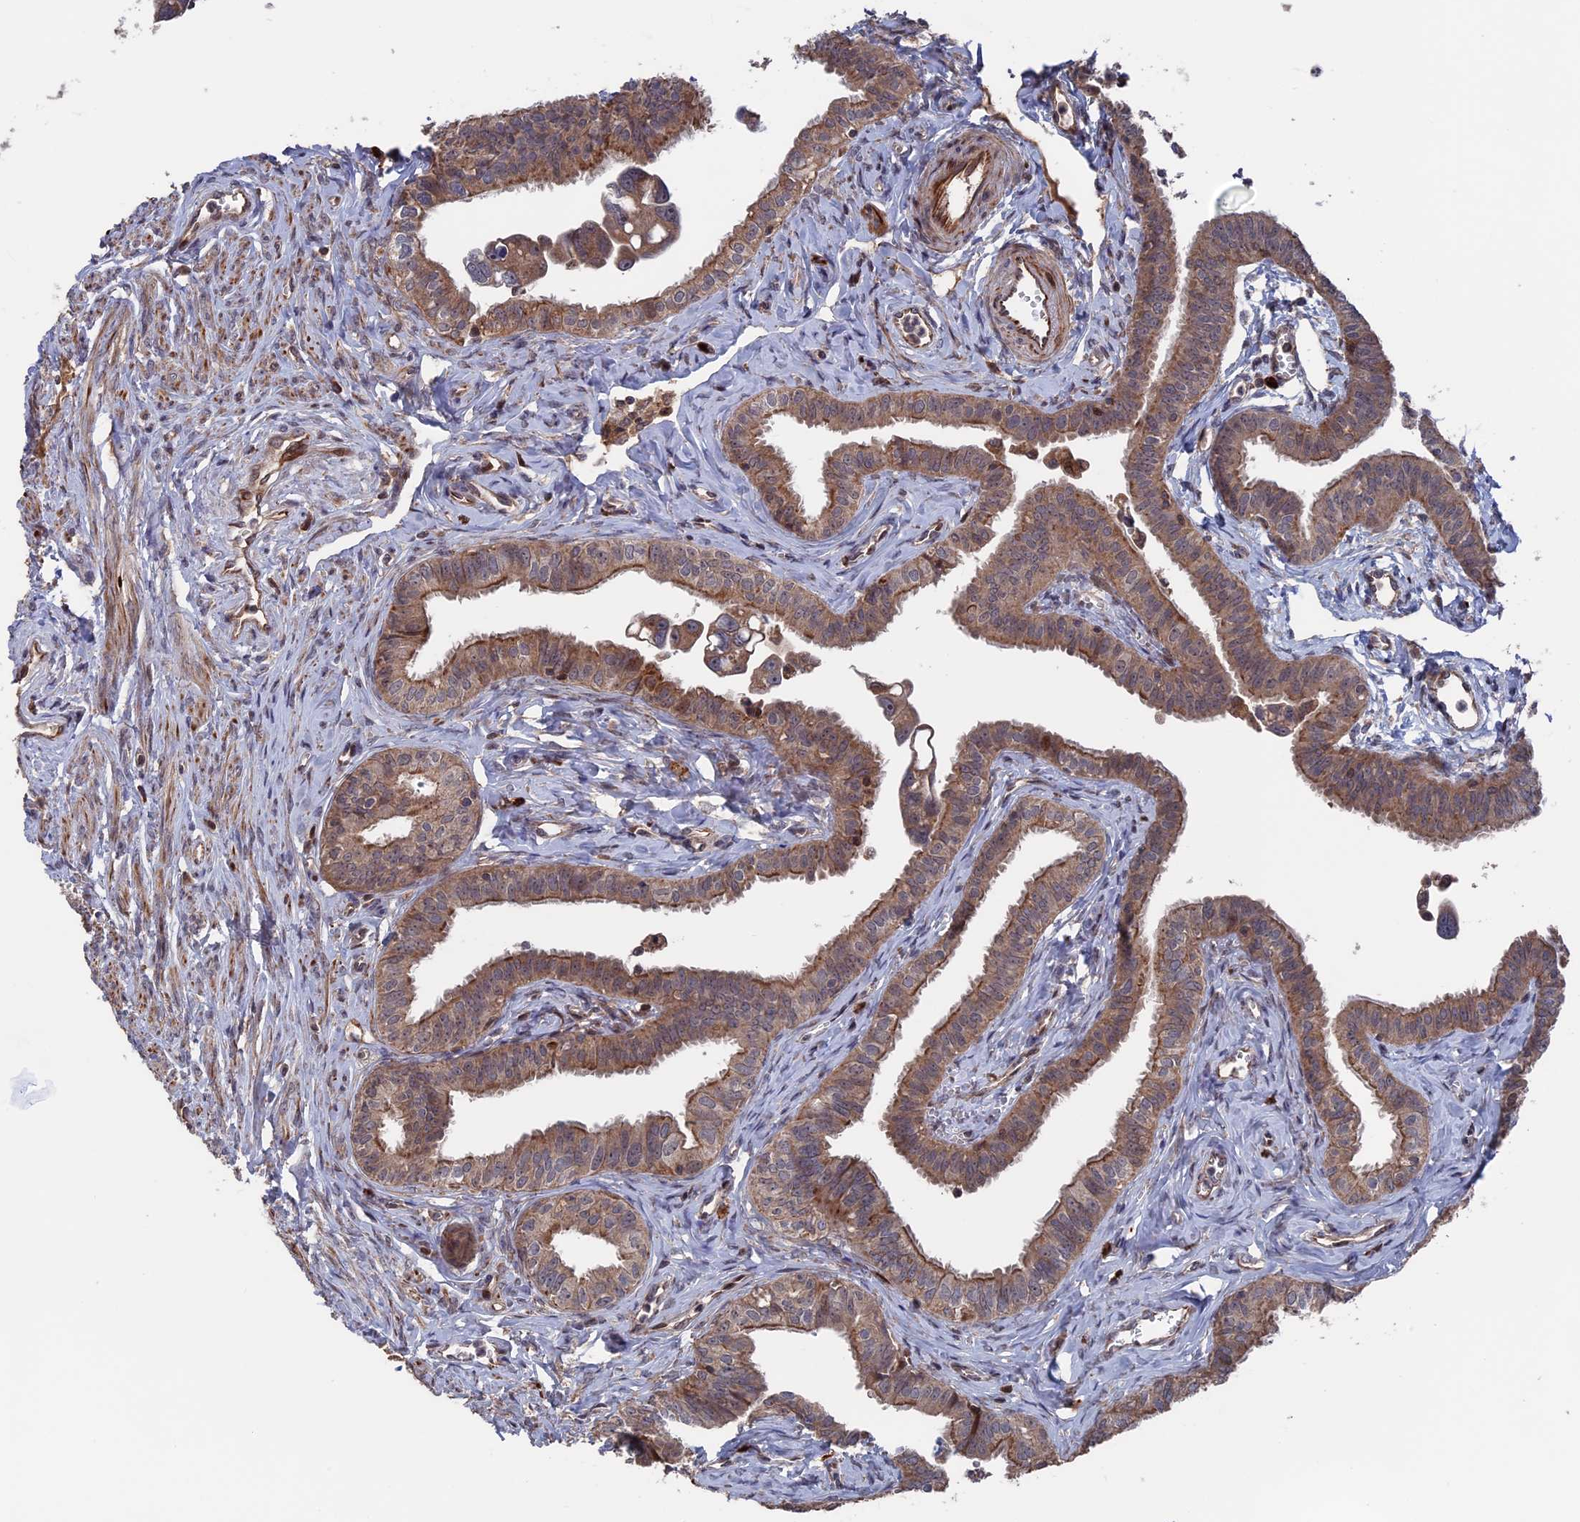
{"staining": {"intensity": "moderate", "quantity": ">75%", "location": "cytoplasmic/membranous"}, "tissue": "fallopian tube", "cell_type": "Glandular cells", "image_type": "normal", "snomed": [{"axis": "morphology", "description": "Normal tissue, NOS"}, {"axis": "morphology", "description": "Carcinoma, NOS"}, {"axis": "topography", "description": "Fallopian tube"}, {"axis": "topography", "description": "Ovary"}], "caption": "A brown stain labels moderate cytoplasmic/membranous expression of a protein in glandular cells of benign fallopian tube. (brown staining indicates protein expression, while blue staining denotes nuclei).", "gene": "PLA2G15", "patient": {"sex": "female", "age": 59}}